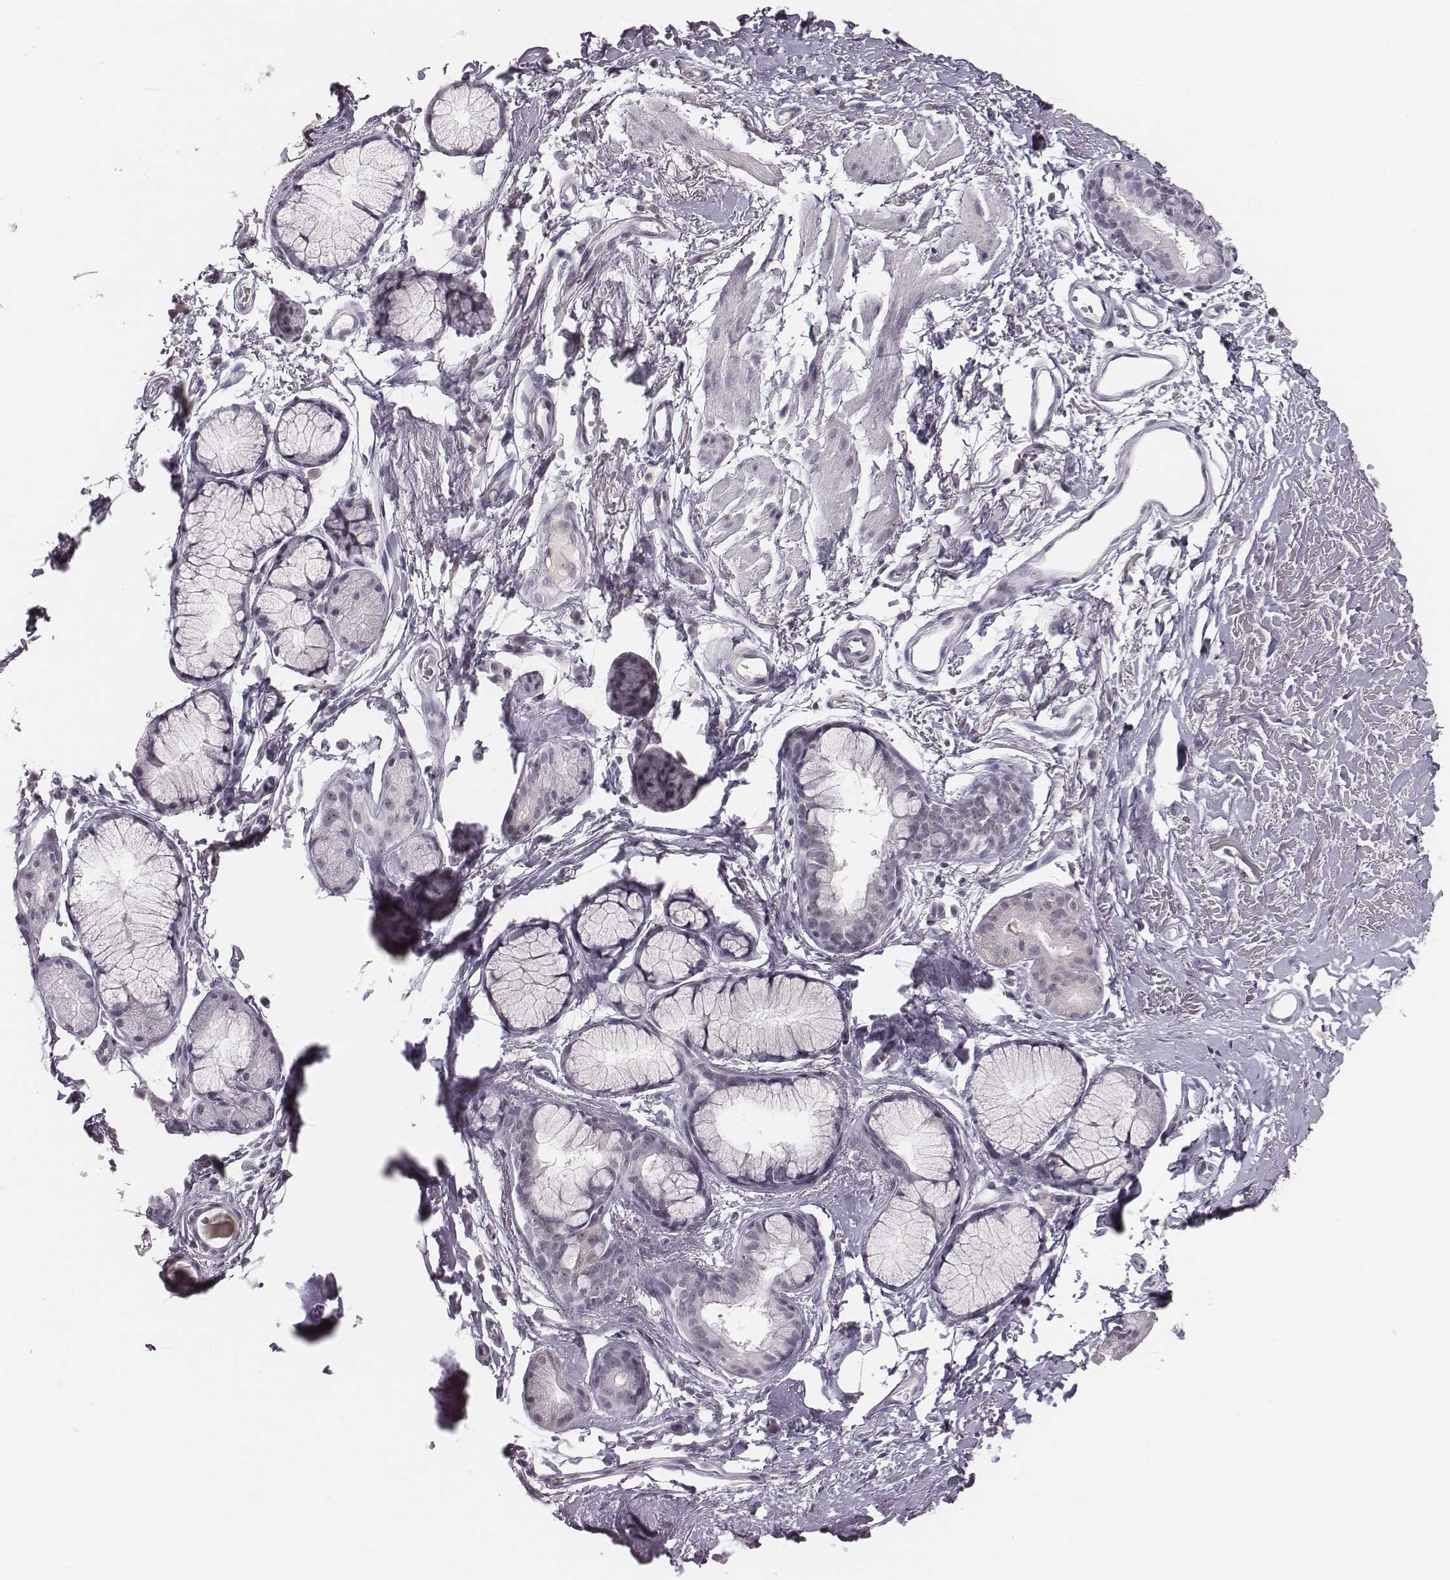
{"staining": {"intensity": "negative", "quantity": "none", "location": "none"}, "tissue": "soft tissue", "cell_type": "Fibroblasts", "image_type": "normal", "snomed": [{"axis": "morphology", "description": "Normal tissue, NOS"}, {"axis": "topography", "description": "Cartilage tissue"}, {"axis": "topography", "description": "Bronchus"}], "caption": "A histopathology image of soft tissue stained for a protein exhibits no brown staining in fibroblasts.", "gene": "NIFK", "patient": {"sex": "female", "age": 79}}